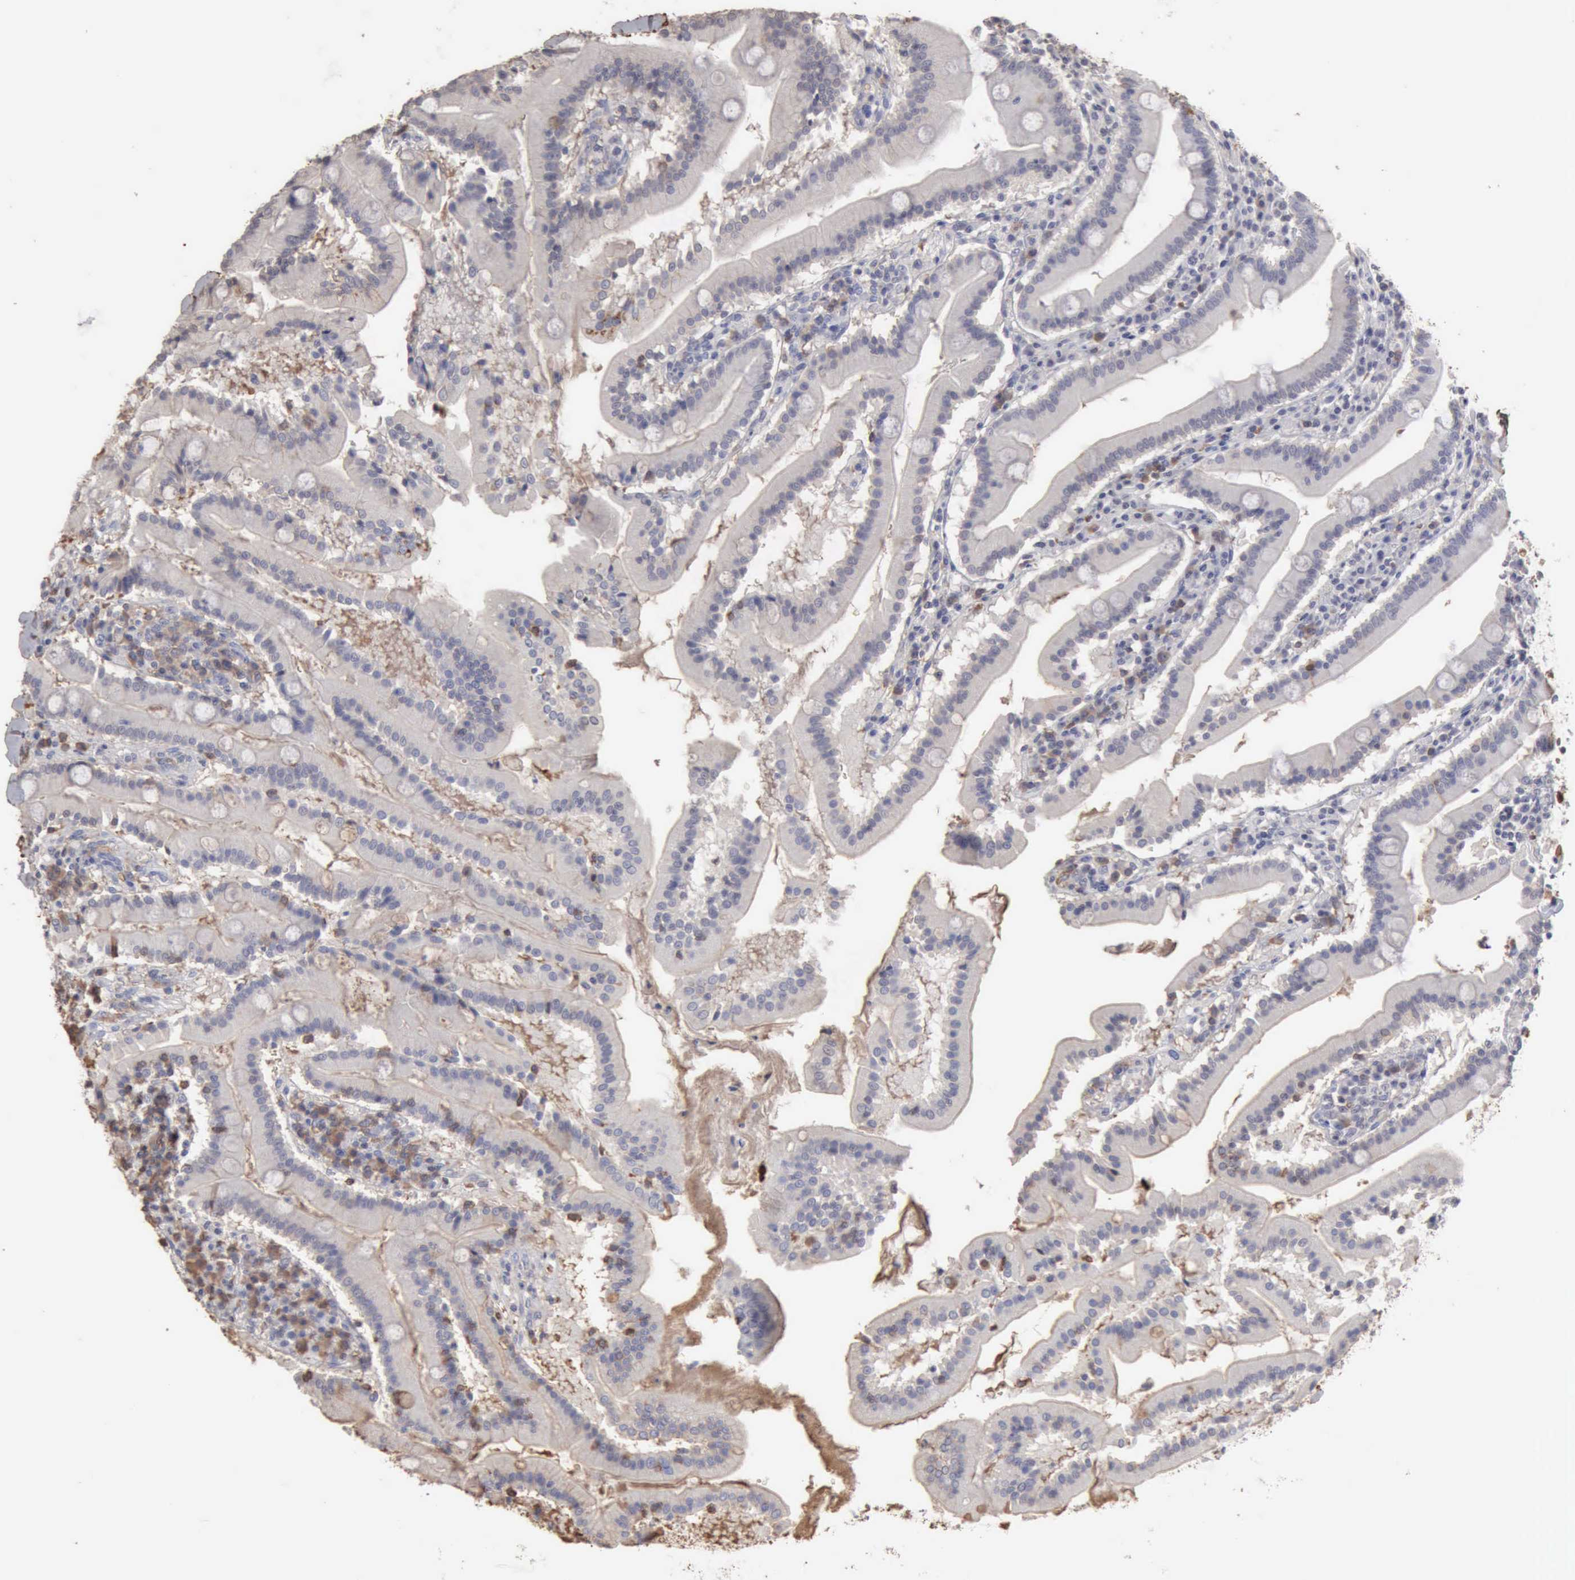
{"staining": {"intensity": "moderate", "quantity": "<25%", "location": "cytoplasmic/membranous"}, "tissue": "duodenum", "cell_type": "Glandular cells", "image_type": "normal", "snomed": [{"axis": "morphology", "description": "Normal tissue, NOS"}, {"axis": "topography", "description": "Duodenum"}], "caption": "DAB immunohistochemical staining of benign human duodenum demonstrates moderate cytoplasmic/membranous protein staining in about <25% of glandular cells.", "gene": "SERPINA1", "patient": {"sex": "male", "age": 50}}